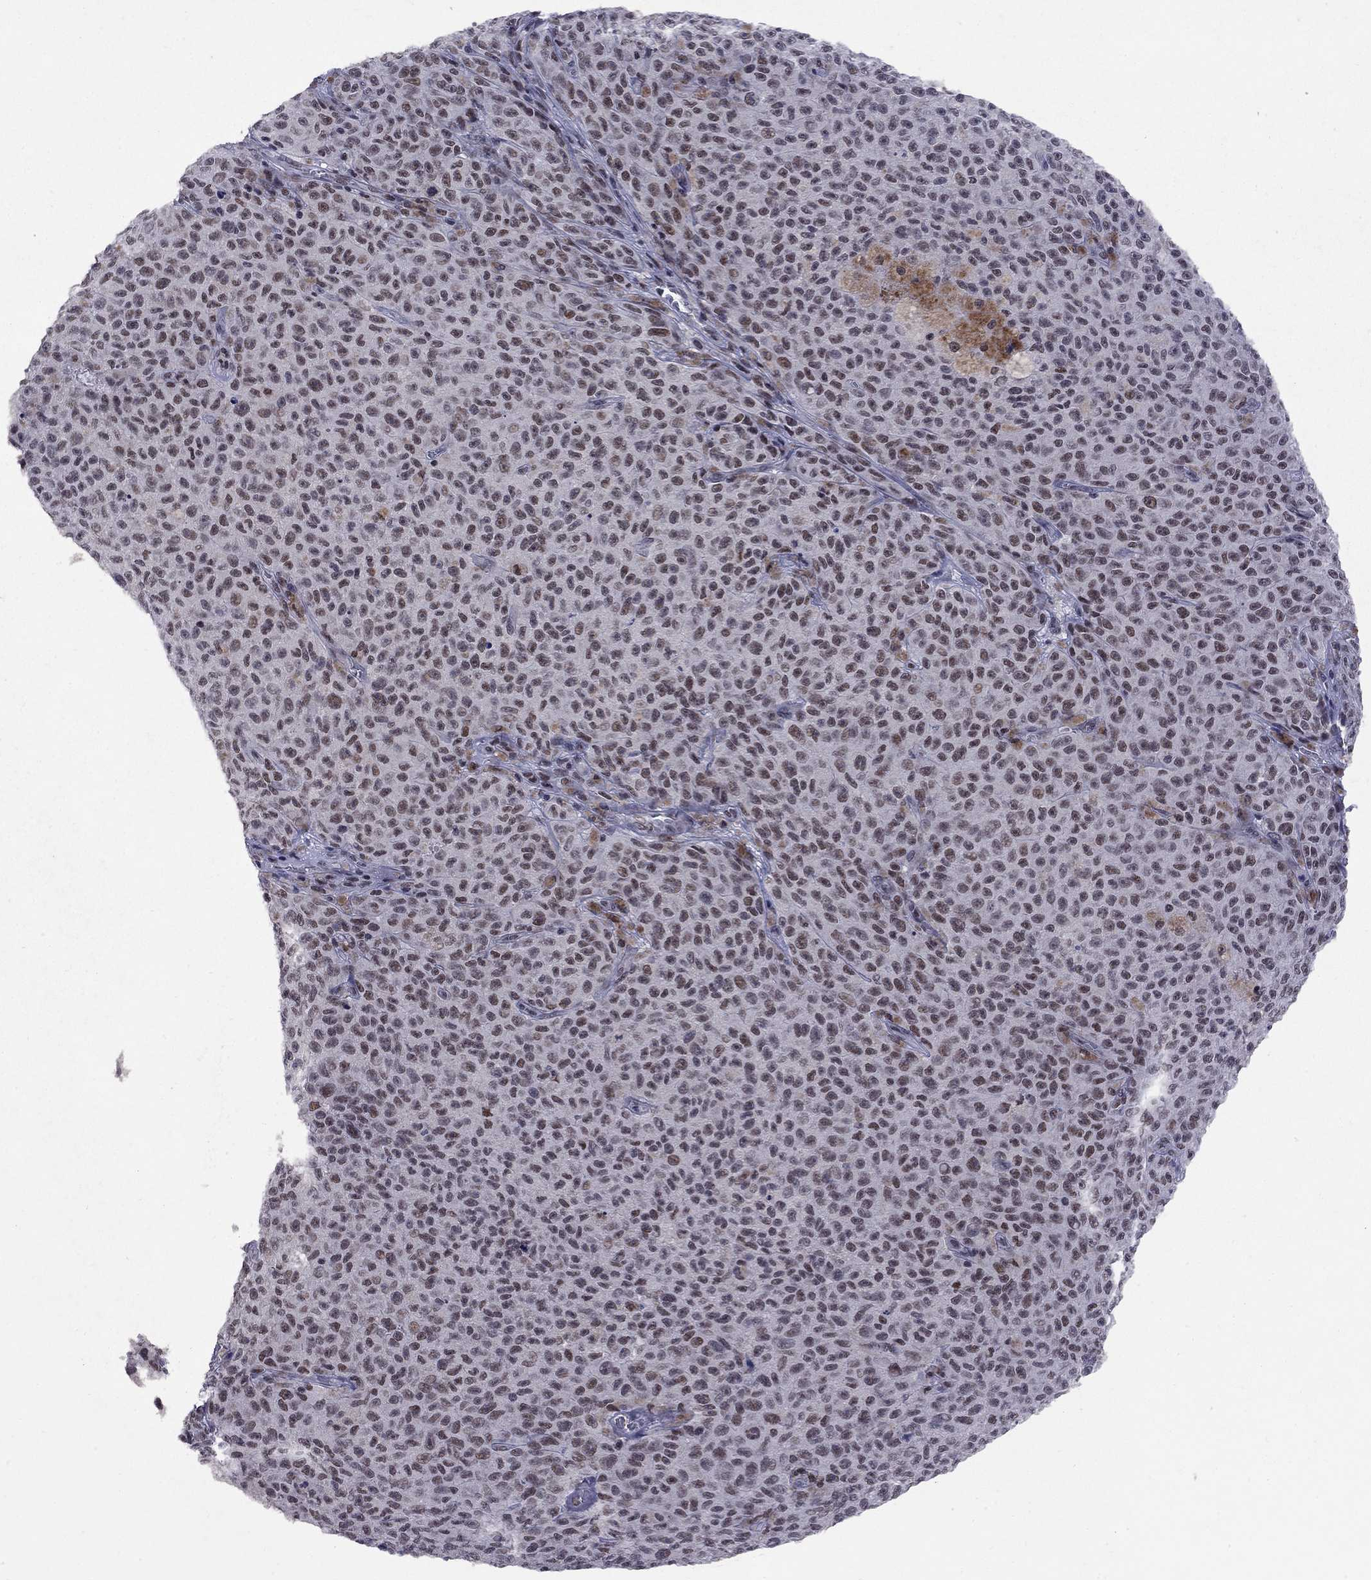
{"staining": {"intensity": "weak", "quantity": "<25%", "location": "nuclear"}, "tissue": "melanoma", "cell_type": "Tumor cells", "image_type": "cancer", "snomed": [{"axis": "morphology", "description": "Malignant melanoma, NOS"}, {"axis": "topography", "description": "Skin"}], "caption": "Malignant melanoma was stained to show a protein in brown. There is no significant expression in tumor cells.", "gene": "TAF9", "patient": {"sex": "female", "age": 82}}